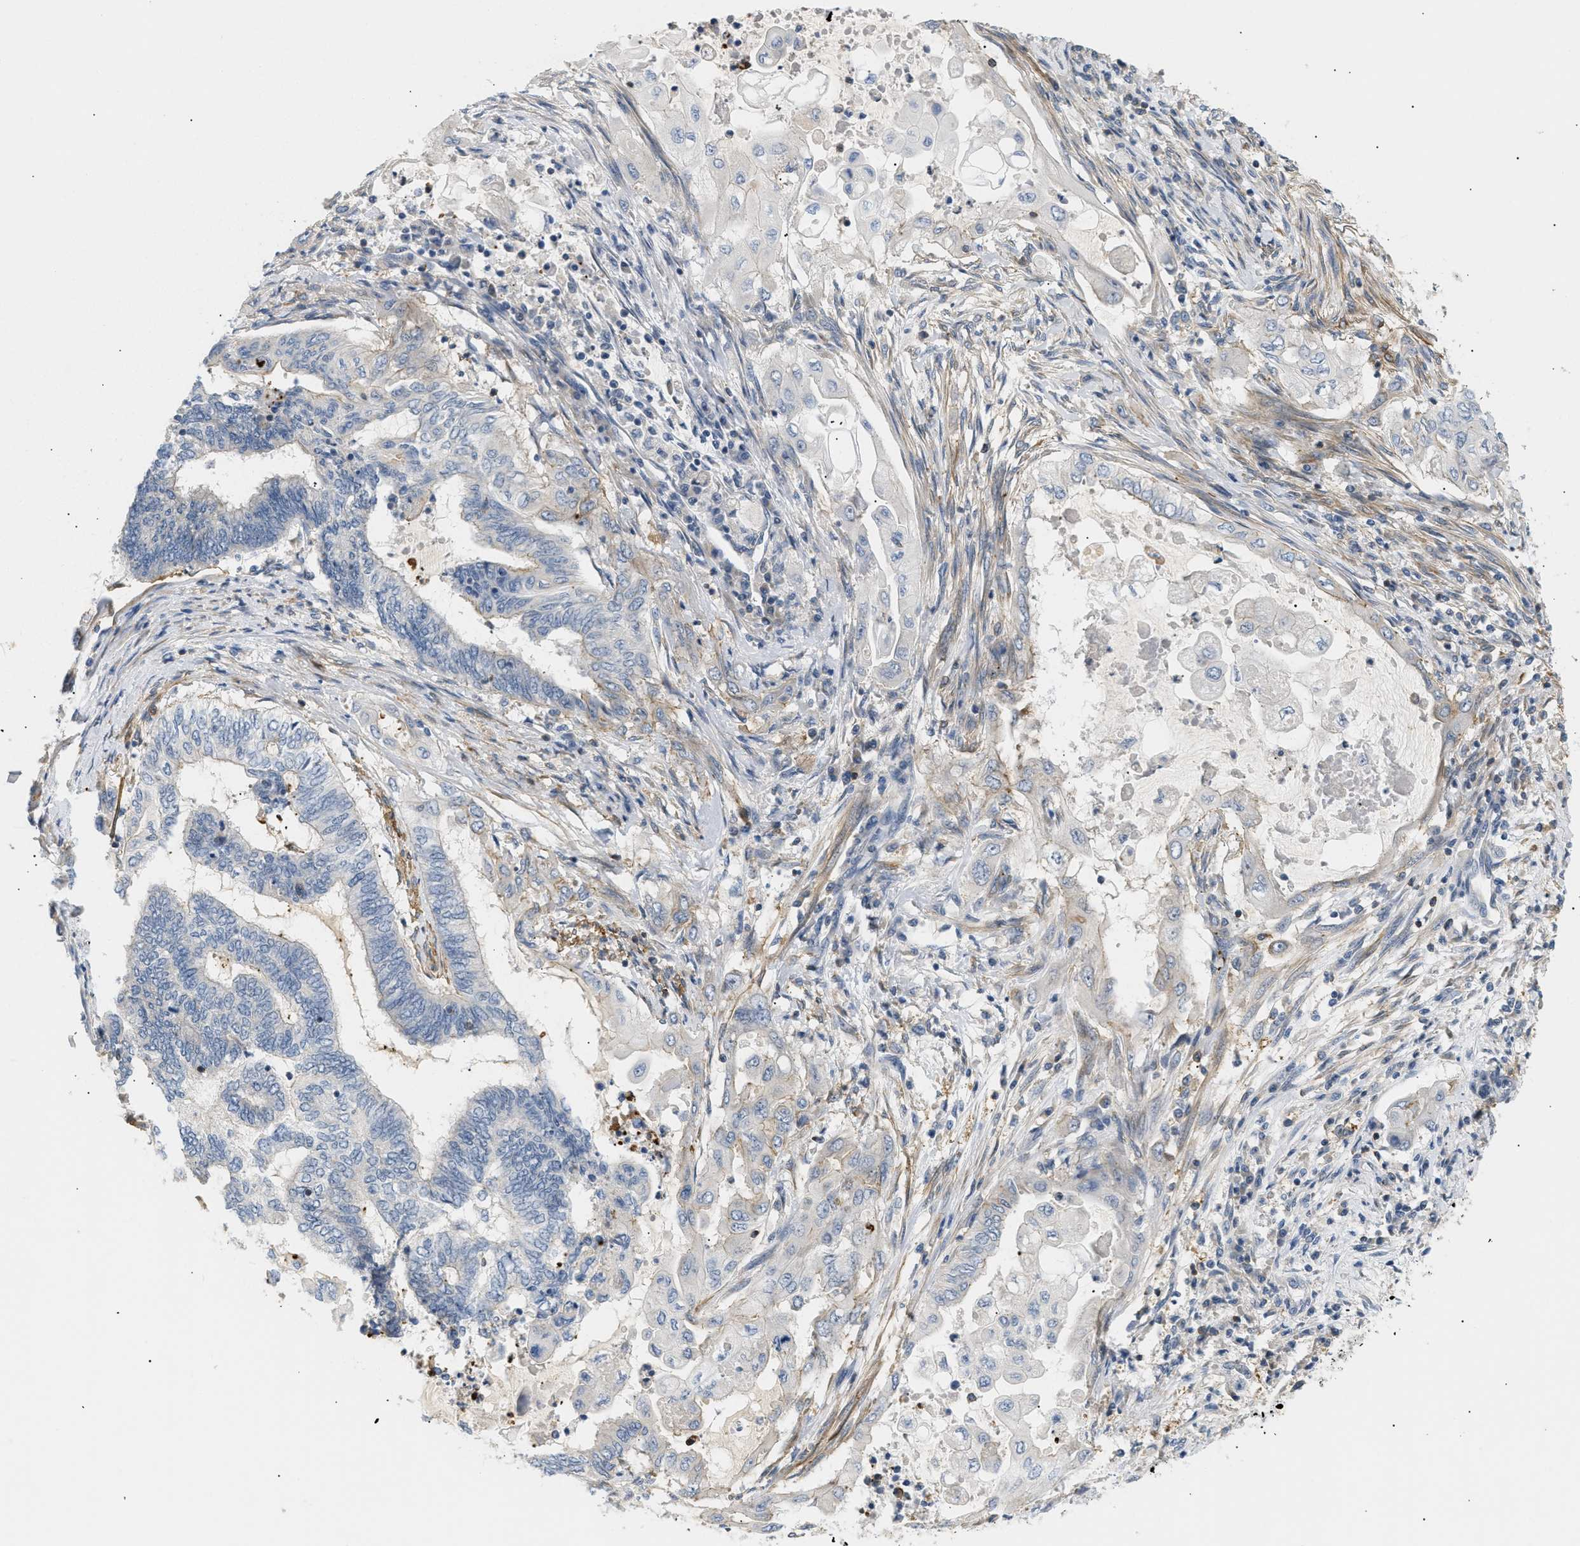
{"staining": {"intensity": "negative", "quantity": "none", "location": "none"}, "tissue": "endometrial cancer", "cell_type": "Tumor cells", "image_type": "cancer", "snomed": [{"axis": "morphology", "description": "Adenocarcinoma, NOS"}, {"axis": "topography", "description": "Uterus"}, {"axis": "topography", "description": "Endometrium"}], "caption": "A photomicrograph of human endometrial cancer (adenocarcinoma) is negative for staining in tumor cells. (Immunohistochemistry, brightfield microscopy, high magnification).", "gene": "CORO2B", "patient": {"sex": "female", "age": 70}}